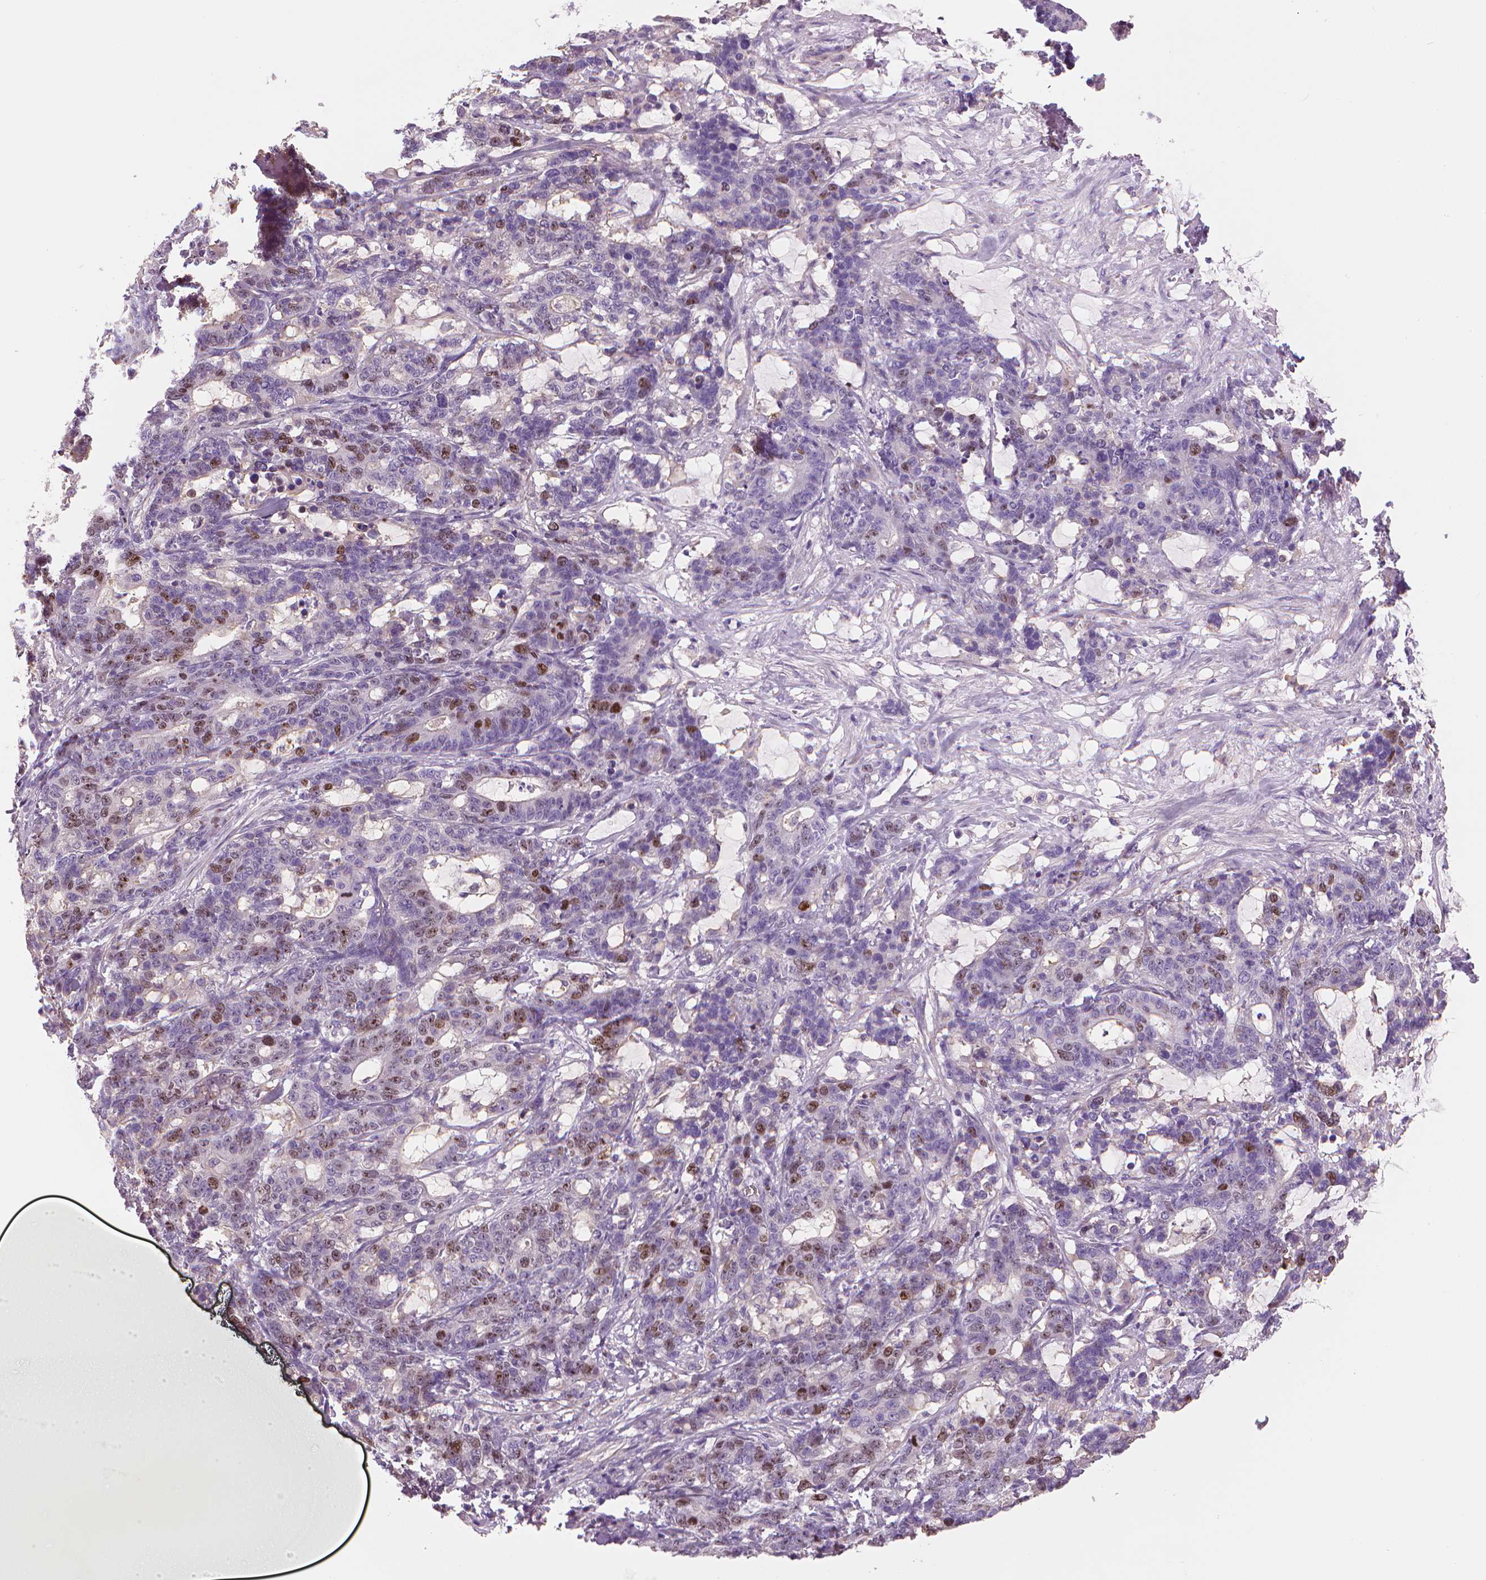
{"staining": {"intensity": "moderate", "quantity": "<25%", "location": "nuclear"}, "tissue": "stomach cancer", "cell_type": "Tumor cells", "image_type": "cancer", "snomed": [{"axis": "morphology", "description": "Normal tissue, NOS"}, {"axis": "morphology", "description": "Adenocarcinoma, NOS"}, {"axis": "topography", "description": "Stomach"}], "caption": "Stomach cancer stained with a brown dye exhibits moderate nuclear positive expression in approximately <25% of tumor cells.", "gene": "MKI67", "patient": {"sex": "female", "age": 64}}